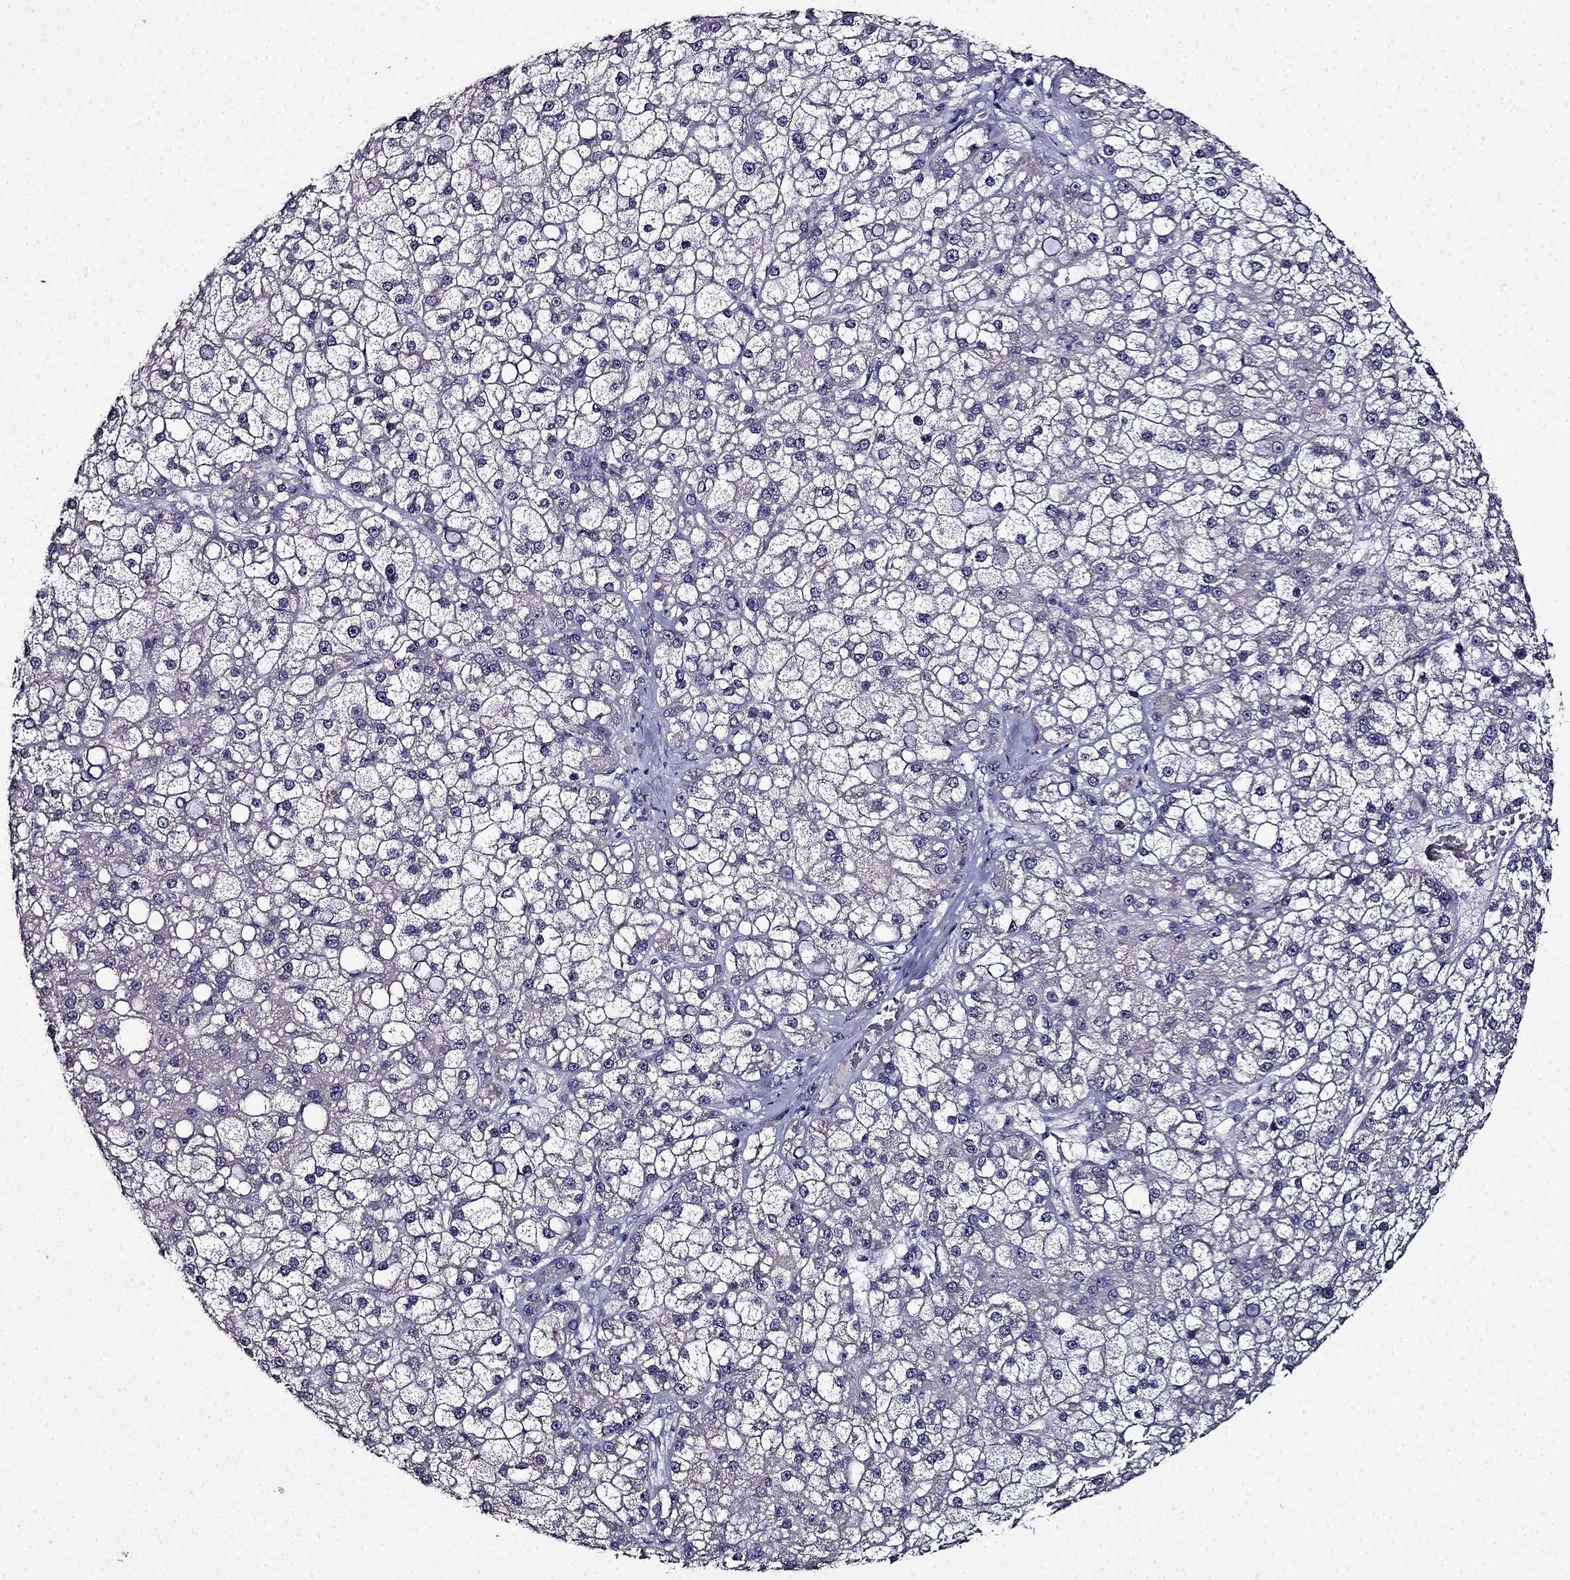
{"staining": {"intensity": "negative", "quantity": "none", "location": "none"}, "tissue": "liver cancer", "cell_type": "Tumor cells", "image_type": "cancer", "snomed": [{"axis": "morphology", "description": "Carcinoma, Hepatocellular, NOS"}, {"axis": "topography", "description": "Liver"}], "caption": "Immunohistochemistry (IHC) image of neoplastic tissue: liver hepatocellular carcinoma stained with DAB reveals no significant protein staining in tumor cells.", "gene": "TMEM266", "patient": {"sex": "male", "age": 67}}